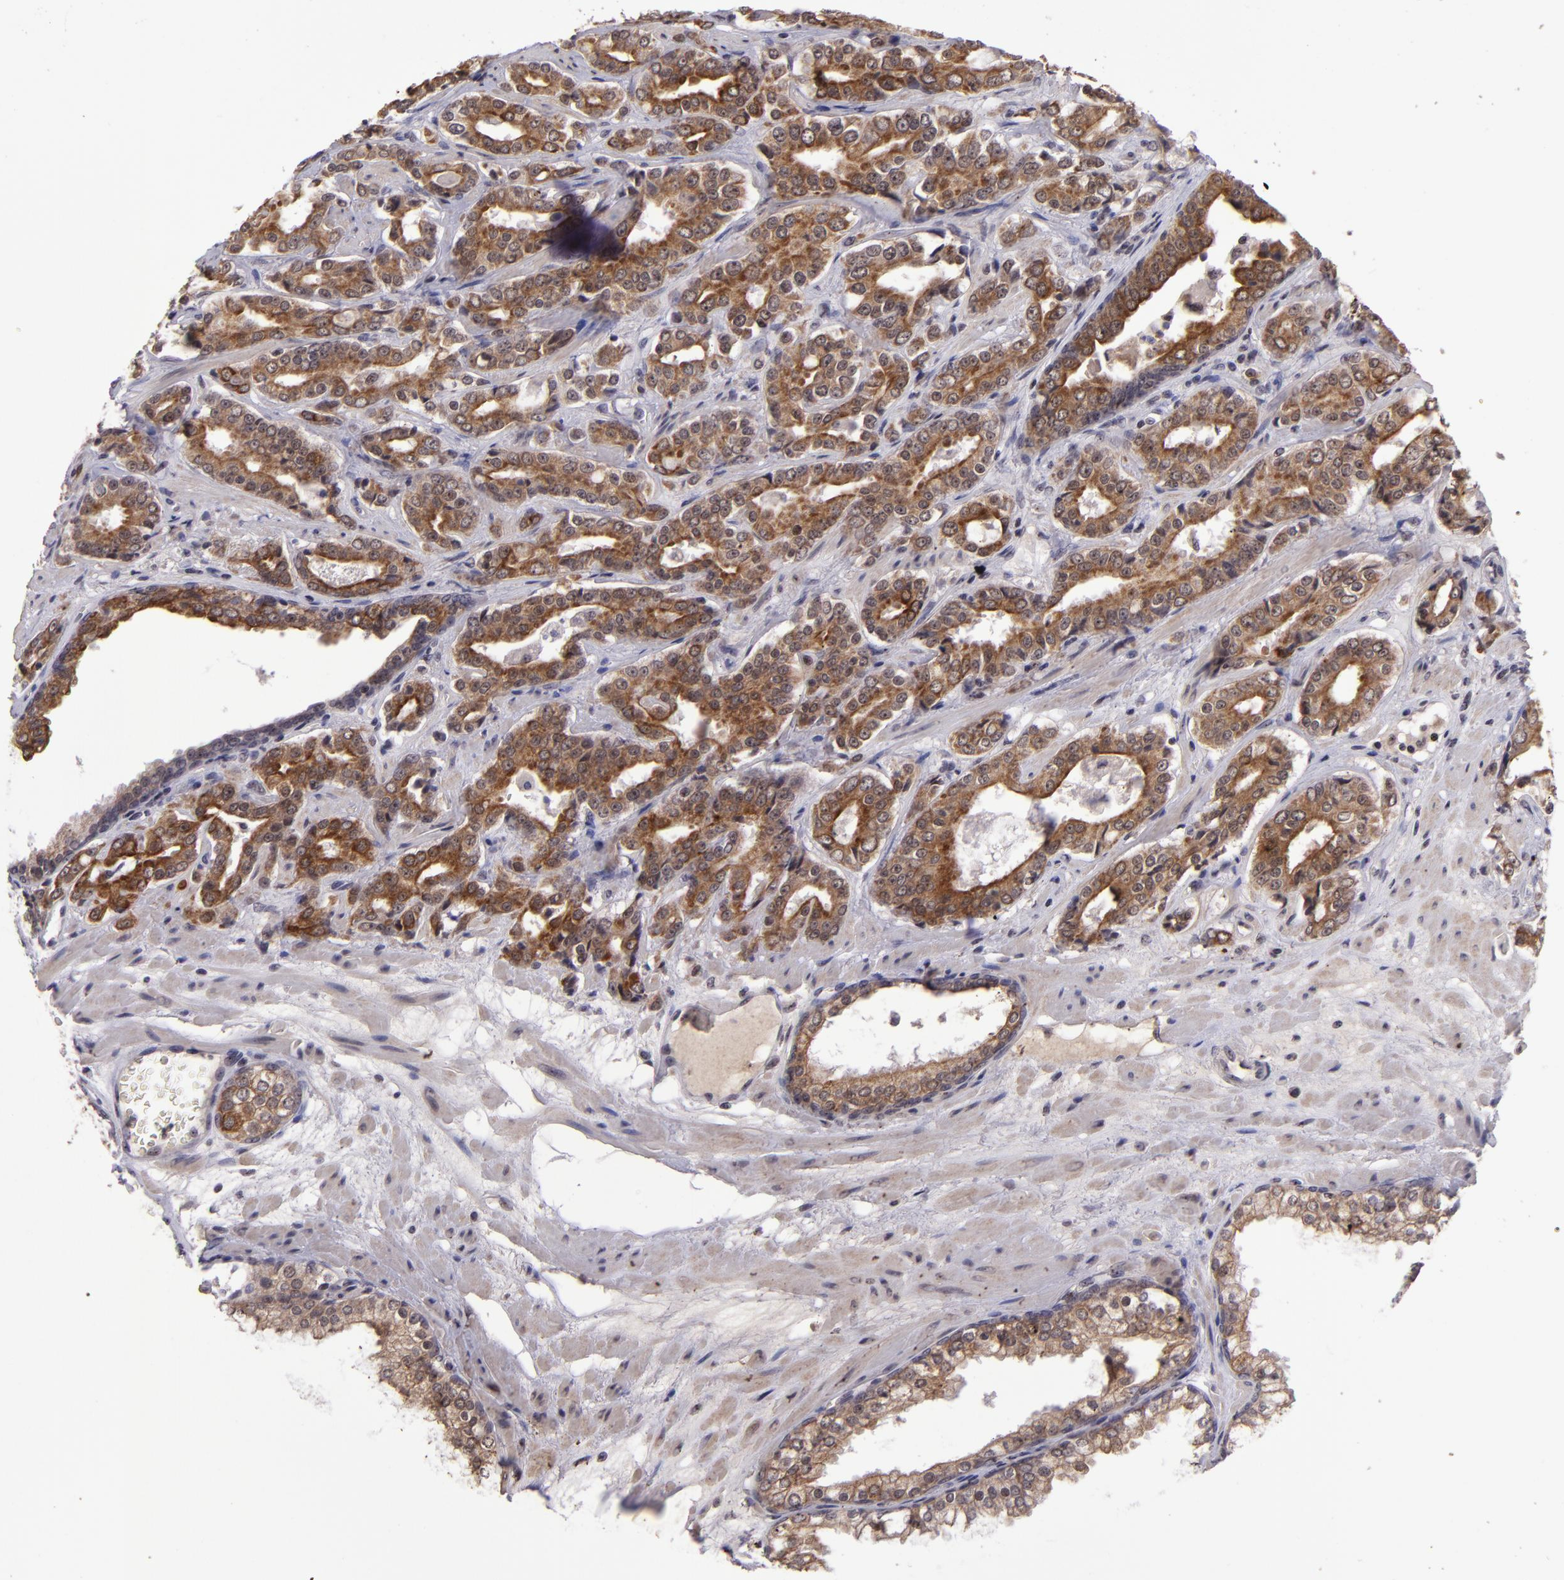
{"staining": {"intensity": "moderate", "quantity": ">75%", "location": "cytoplasmic/membranous"}, "tissue": "prostate cancer", "cell_type": "Tumor cells", "image_type": "cancer", "snomed": [{"axis": "morphology", "description": "Adenocarcinoma, Medium grade"}, {"axis": "topography", "description": "Prostate"}], "caption": "Brown immunohistochemical staining in prostate cancer (adenocarcinoma (medium-grade)) demonstrates moderate cytoplasmic/membranous staining in about >75% of tumor cells. The protein is shown in brown color, while the nuclei are stained blue.", "gene": "PCNX4", "patient": {"sex": "male", "age": 60}}